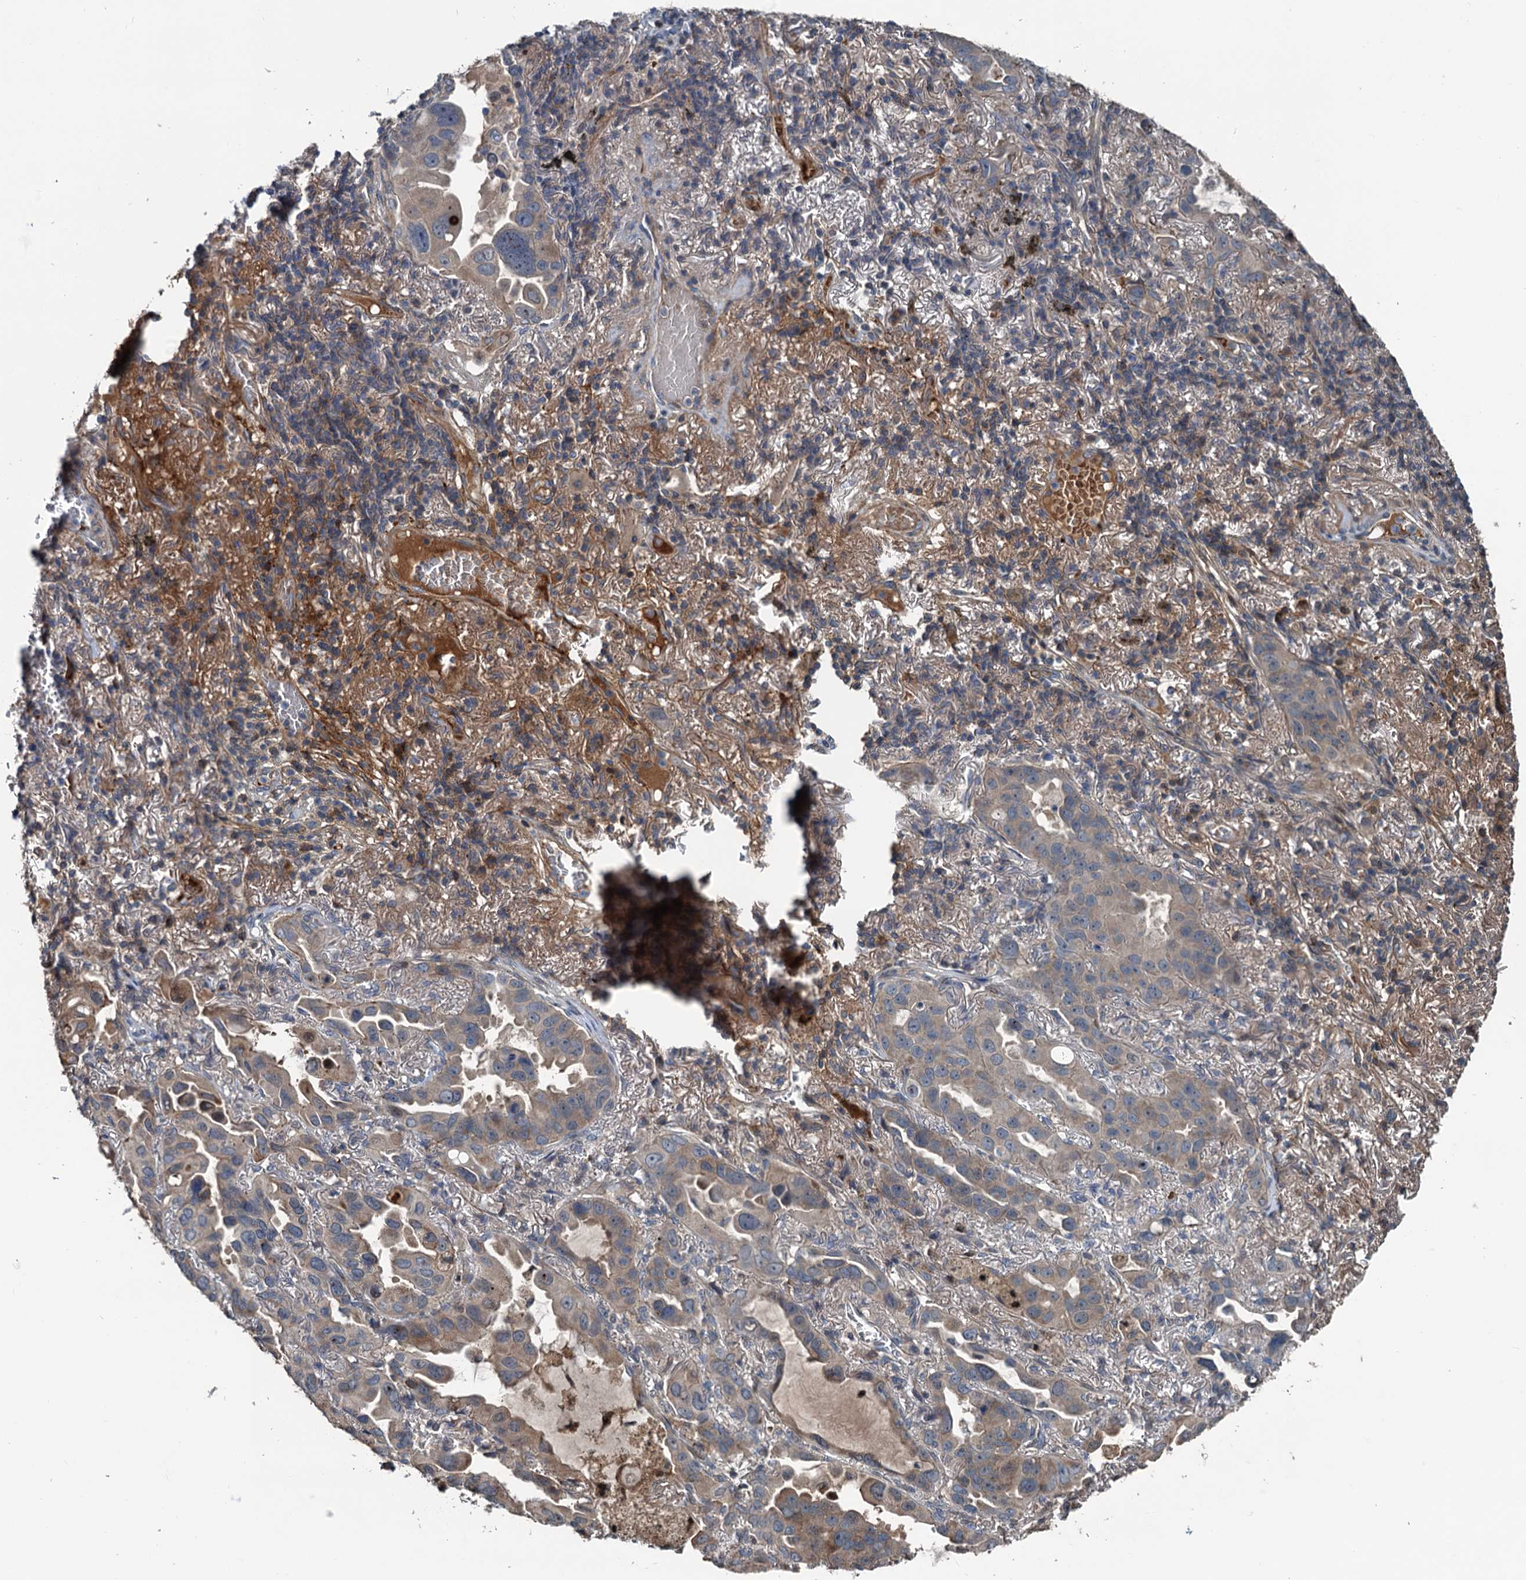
{"staining": {"intensity": "weak", "quantity": "<25%", "location": "cytoplasmic/membranous"}, "tissue": "lung cancer", "cell_type": "Tumor cells", "image_type": "cancer", "snomed": [{"axis": "morphology", "description": "Adenocarcinoma, NOS"}, {"axis": "topography", "description": "Lung"}], "caption": "This is an immunohistochemistry histopathology image of human lung cancer. There is no positivity in tumor cells.", "gene": "TEDC1", "patient": {"sex": "male", "age": 64}}